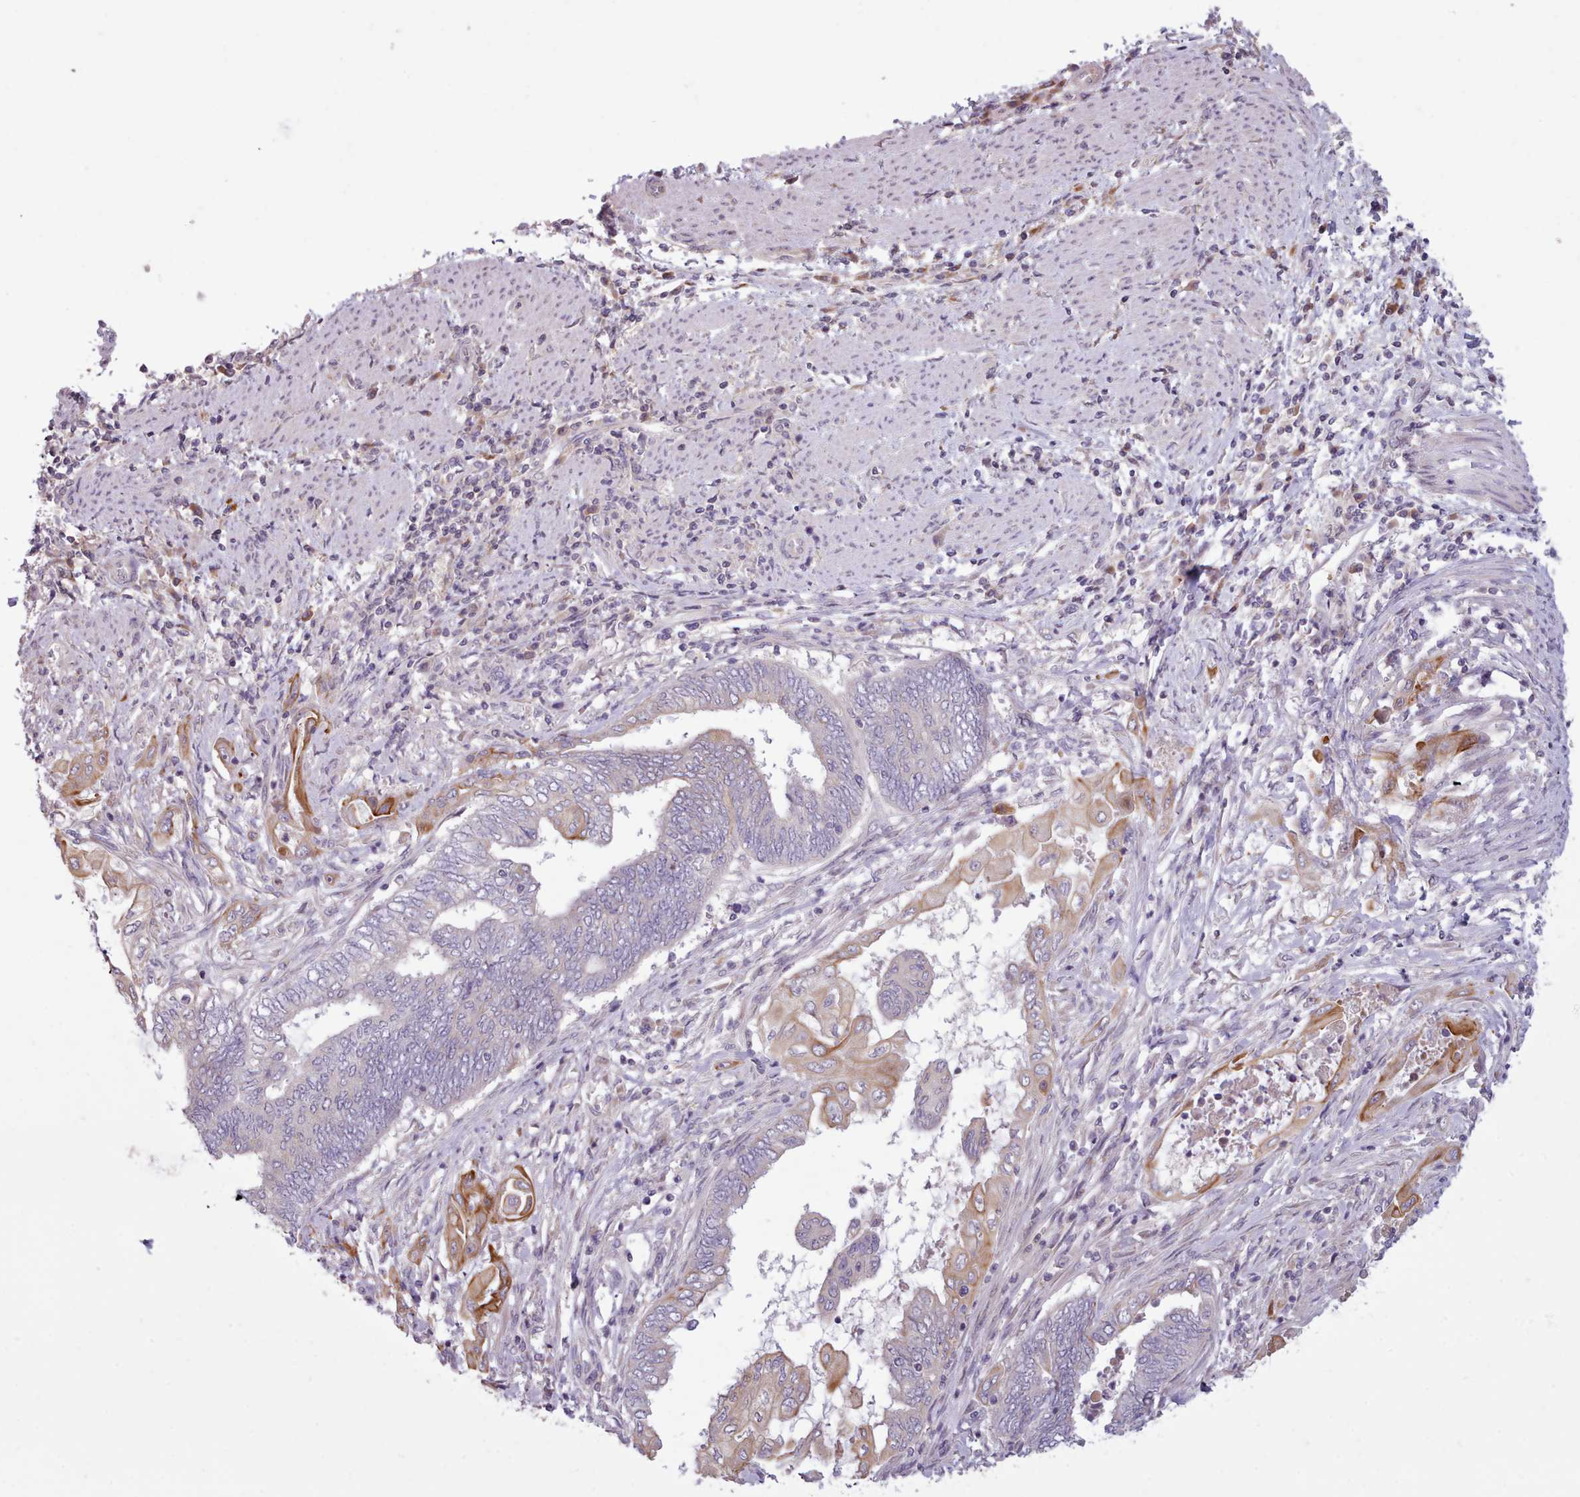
{"staining": {"intensity": "moderate", "quantity": "<25%", "location": "cytoplasmic/membranous"}, "tissue": "endometrial cancer", "cell_type": "Tumor cells", "image_type": "cancer", "snomed": [{"axis": "morphology", "description": "Adenocarcinoma, NOS"}, {"axis": "topography", "description": "Uterus"}, {"axis": "topography", "description": "Endometrium"}], "caption": "High-magnification brightfield microscopy of endometrial adenocarcinoma stained with DAB (brown) and counterstained with hematoxylin (blue). tumor cells exhibit moderate cytoplasmic/membranous expression is appreciated in approximately<25% of cells.", "gene": "NMRK1", "patient": {"sex": "female", "age": 70}}